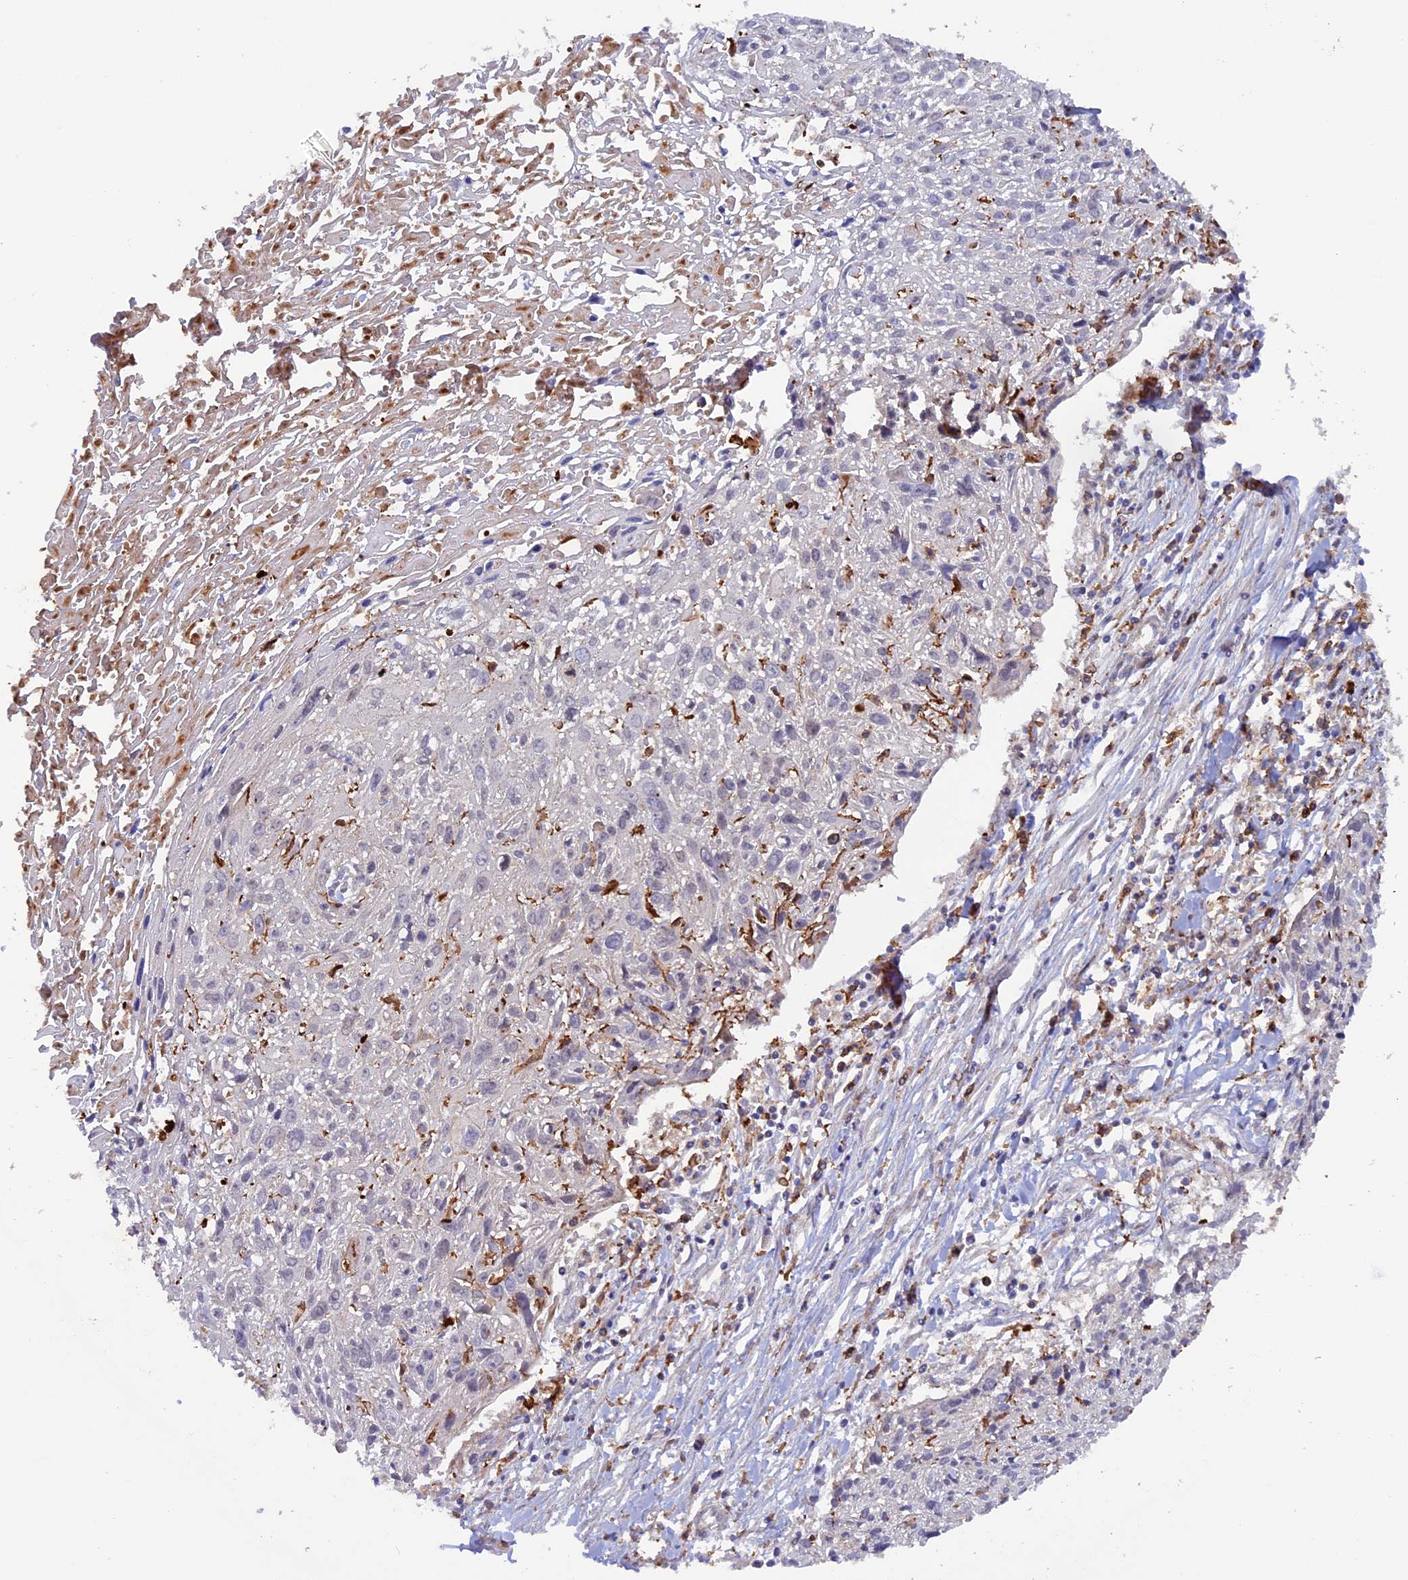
{"staining": {"intensity": "negative", "quantity": "none", "location": "none"}, "tissue": "cervical cancer", "cell_type": "Tumor cells", "image_type": "cancer", "snomed": [{"axis": "morphology", "description": "Squamous cell carcinoma, NOS"}, {"axis": "topography", "description": "Cervix"}], "caption": "DAB (3,3'-diaminobenzidine) immunohistochemical staining of squamous cell carcinoma (cervical) displays no significant expression in tumor cells. (DAB immunohistochemistry (IHC) with hematoxylin counter stain).", "gene": "FERMT1", "patient": {"sex": "female", "age": 51}}